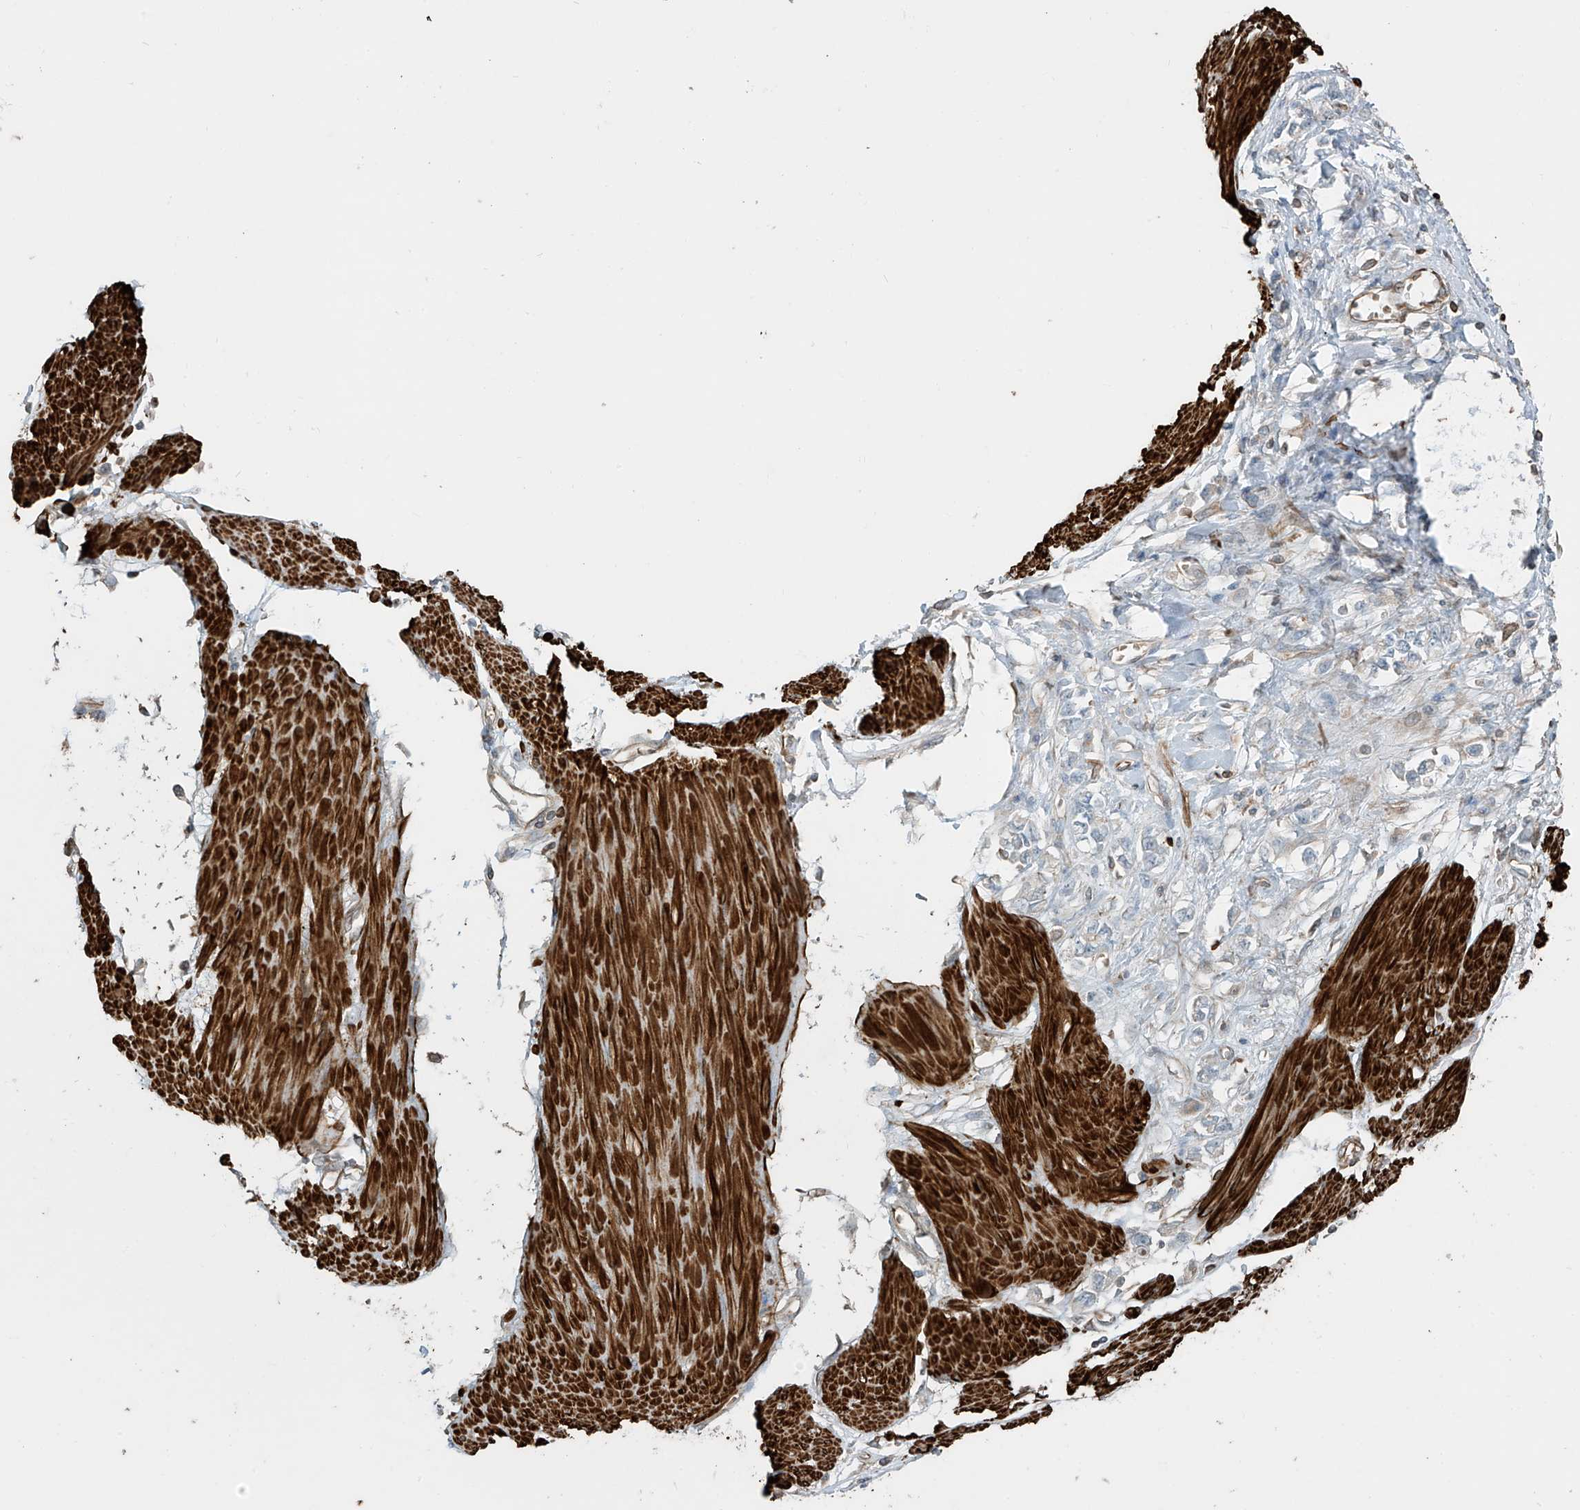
{"staining": {"intensity": "negative", "quantity": "none", "location": "none"}, "tissue": "stomach cancer", "cell_type": "Tumor cells", "image_type": "cancer", "snomed": [{"axis": "morphology", "description": "Adenocarcinoma, NOS"}, {"axis": "topography", "description": "Stomach"}], "caption": "Human stomach cancer (adenocarcinoma) stained for a protein using immunohistochemistry demonstrates no expression in tumor cells.", "gene": "SH3BGRL3", "patient": {"sex": "female", "age": 76}}